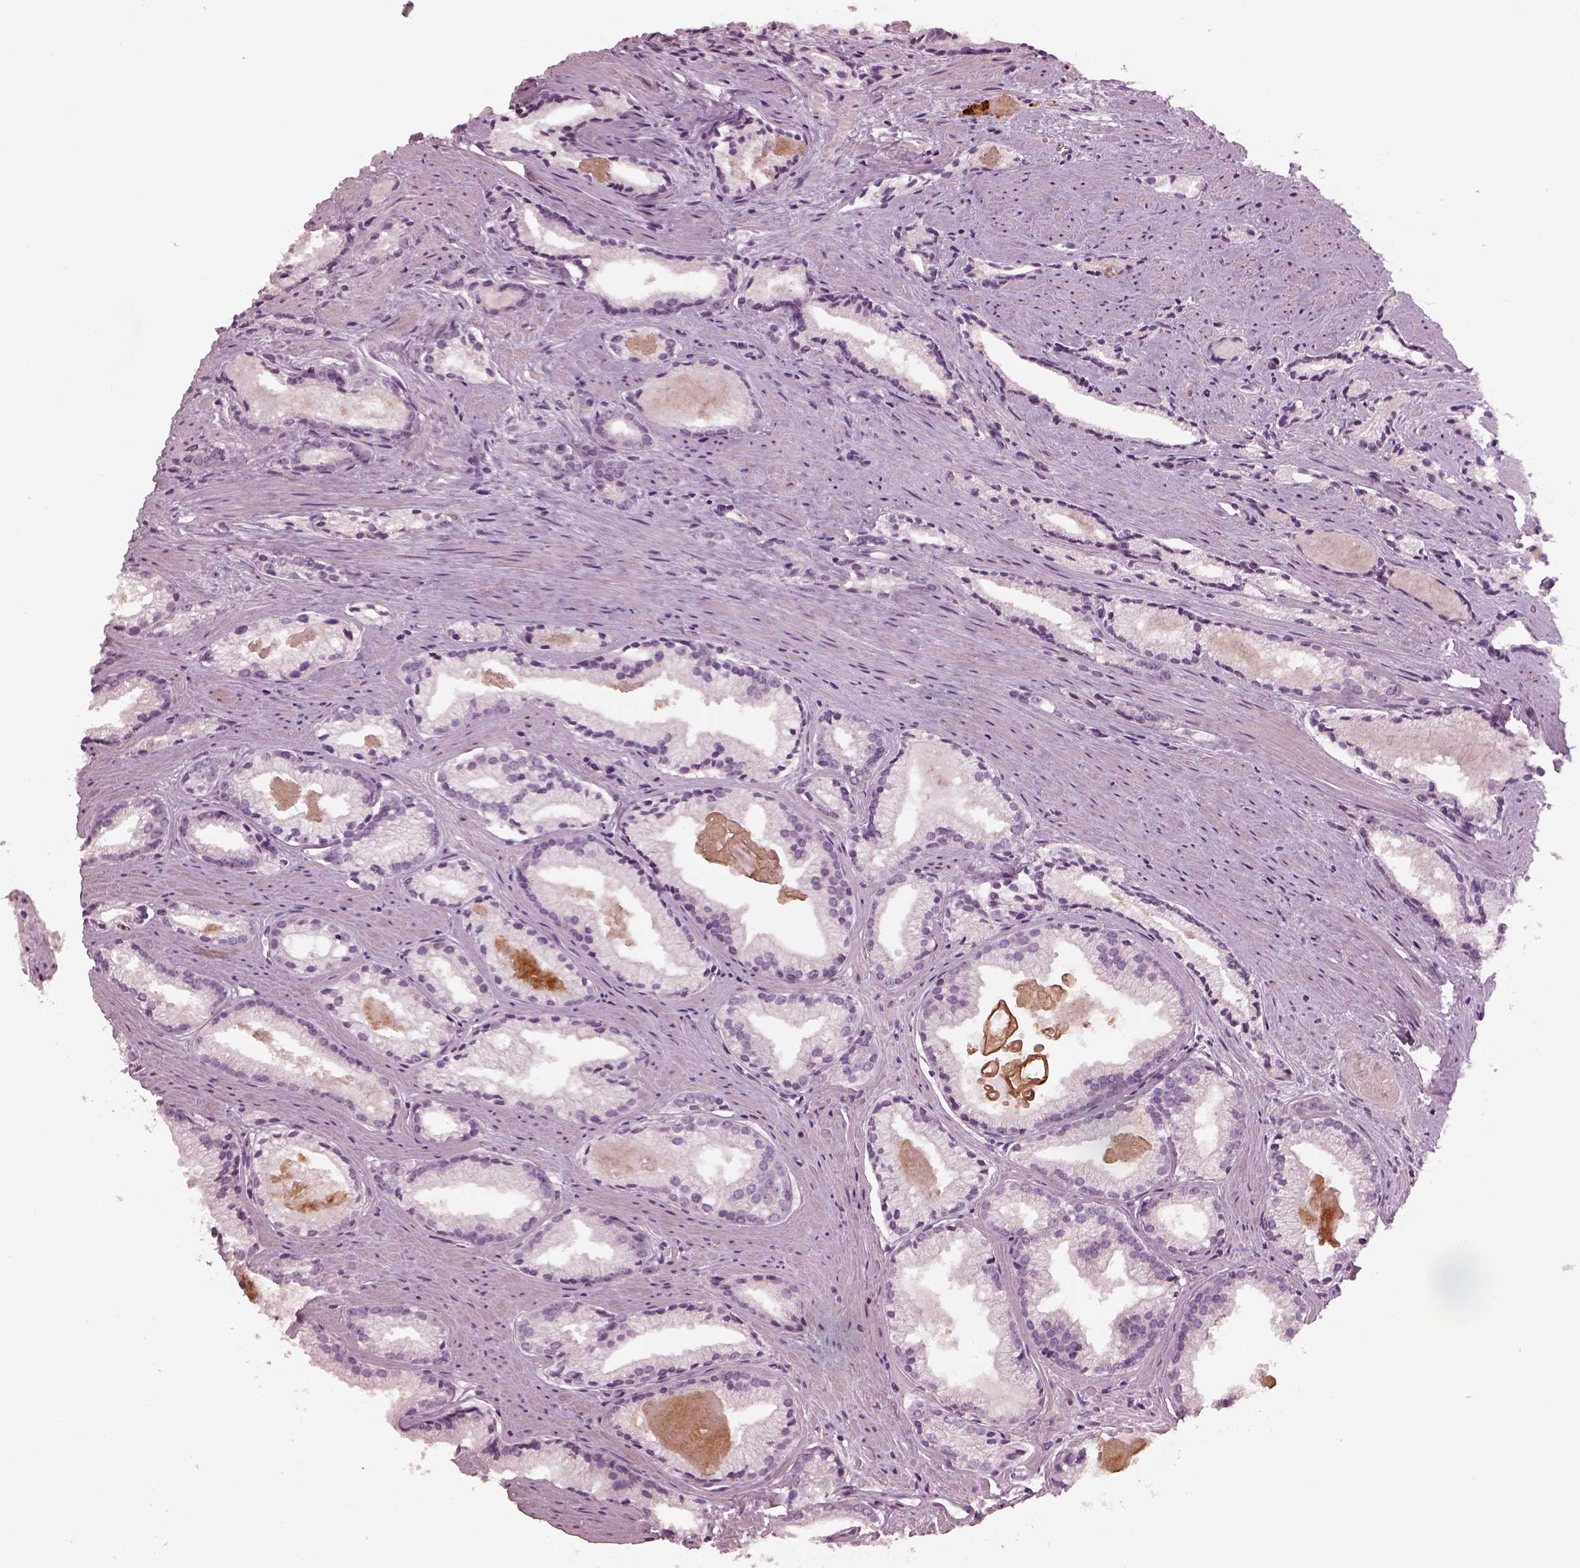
{"staining": {"intensity": "negative", "quantity": "none", "location": "none"}, "tissue": "prostate cancer", "cell_type": "Tumor cells", "image_type": "cancer", "snomed": [{"axis": "morphology", "description": "Adenocarcinoma, NOS"}, {"axis": "morphology", "description": "Adenocarcinoma, High grade"}, {"axis": "topography", "description": "Prostate"}], "caption": "Human prostate high-grade adenocarcinoma stained for a protein using immunohistochemistry reveals no expression in tumor cells.", "gene": "MIA", "patient": {"sex": "male", "age": 70}}